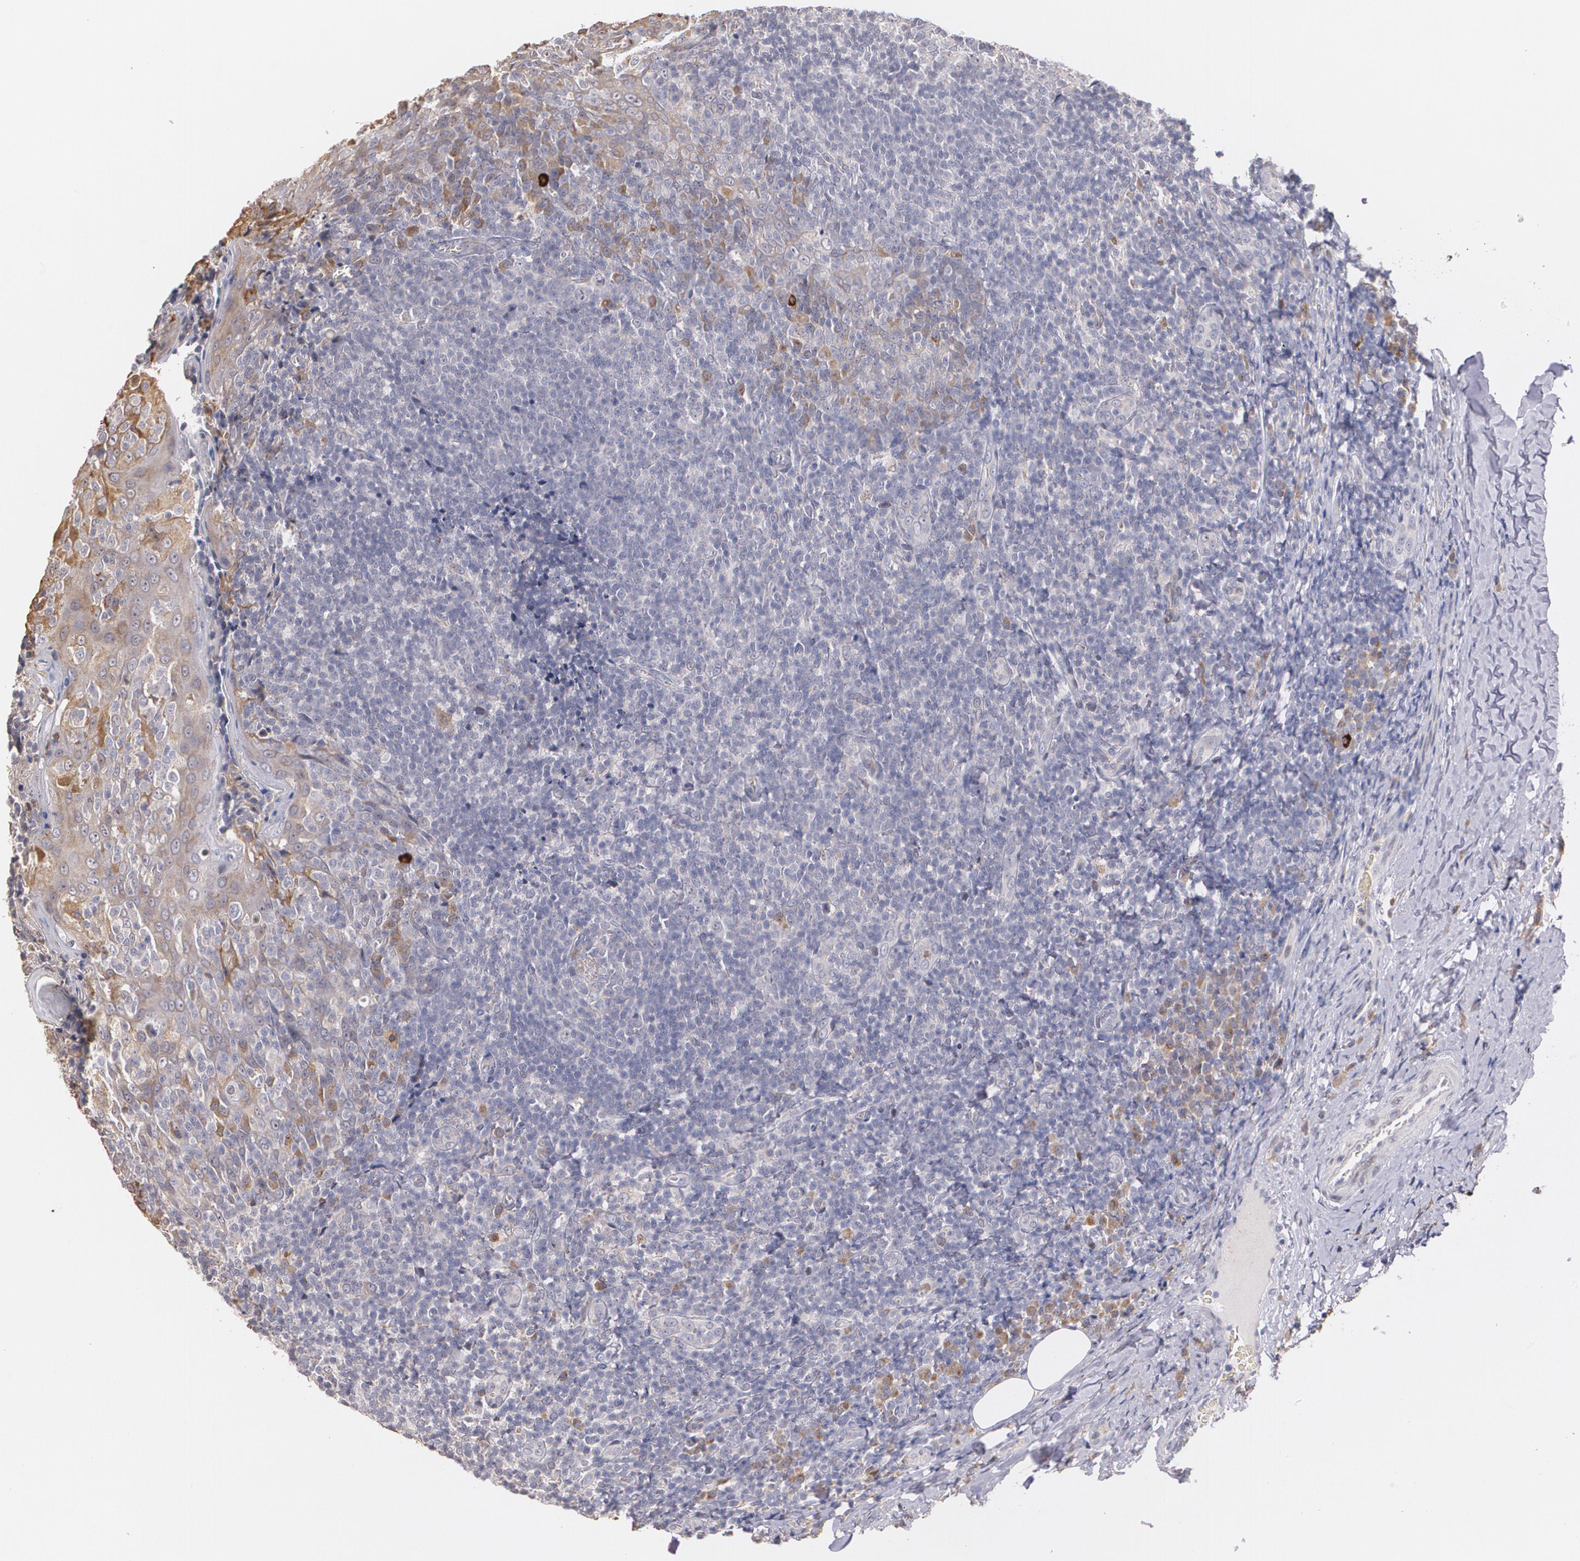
{"staining": {"intensity": "moderate", "quantity": "<25%", "location": "cytoplasmic/membranous"}, "tissue": "tonsil", "cell_type": "Germinal center cells", "image_type": "normal", "snomed": [{"axis": "morphology", "description": "Normal tissue, NOS"}, {"axis": "topography", "description": "Tonsil"}], "caption": "This micrograph shows immunohistochemistry staining of normal human tonsil, with low moderate cytoplasmic/membranous expression in approximately <25% of germinal center cells.", "gene": "ATF3", "patient": {"sex": "male", "age": 31}}